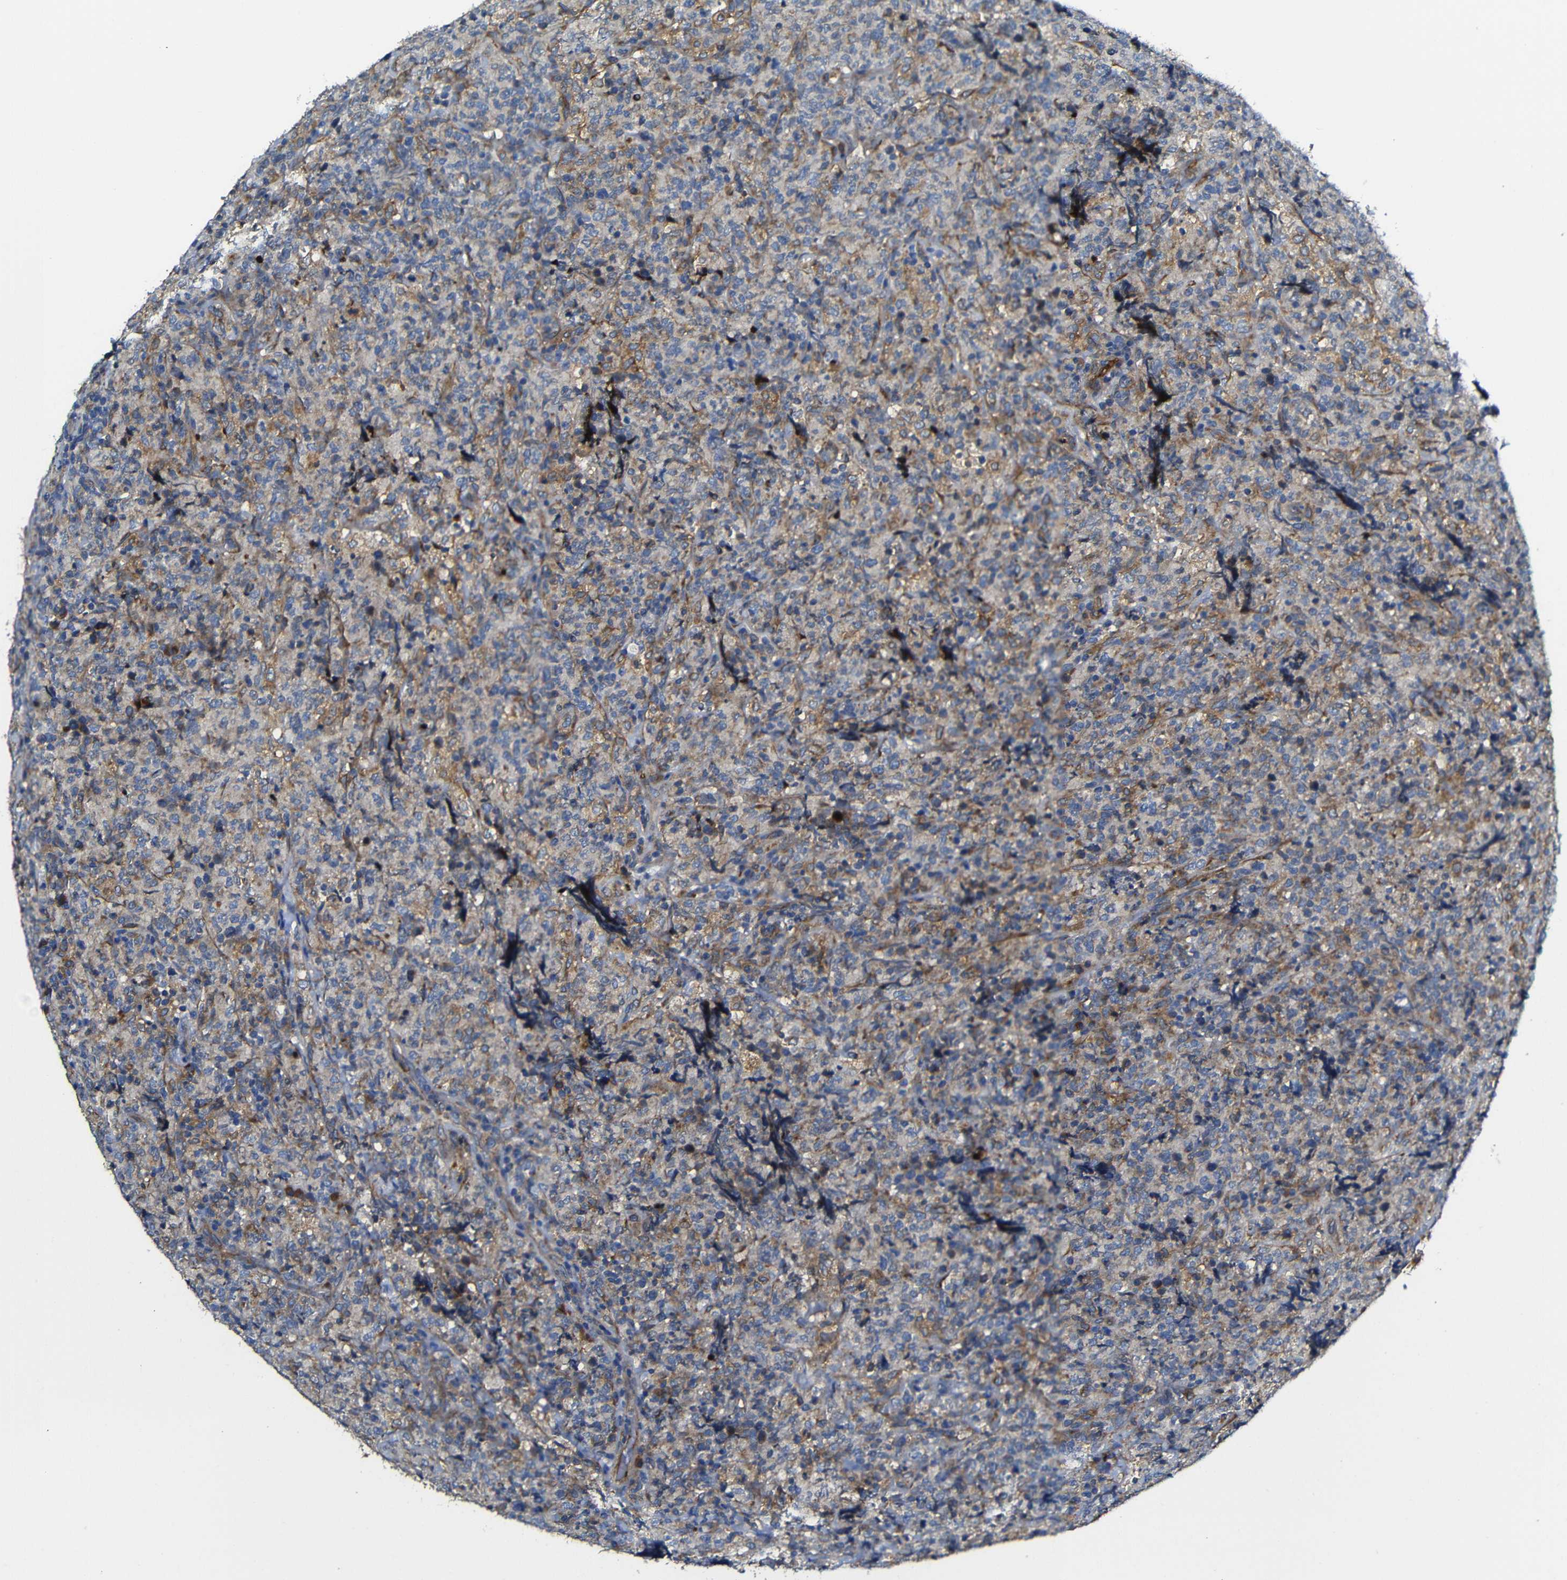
{"staining": {"intensity": "moderate", "quantity": "<25%", "location": "cytoplasmic/membranous"}, "tissue": "lymphoma", "cell_type": "Tumor cells", "image_type": "cancer", "snomed": [{"axis": "morphology", "description": "Malignant lymphoma, non-Hodgkin's type, High grade"}, {"axis": "topography", "description": "Tonsil"}], "caption": "The immunohistochemical stain shows moderate cytoplasmic/membranous staining in tumor cells of lymphoma tissue.", "gene": "CLCC1", "patient": {"sex": "female", "age": 36}}